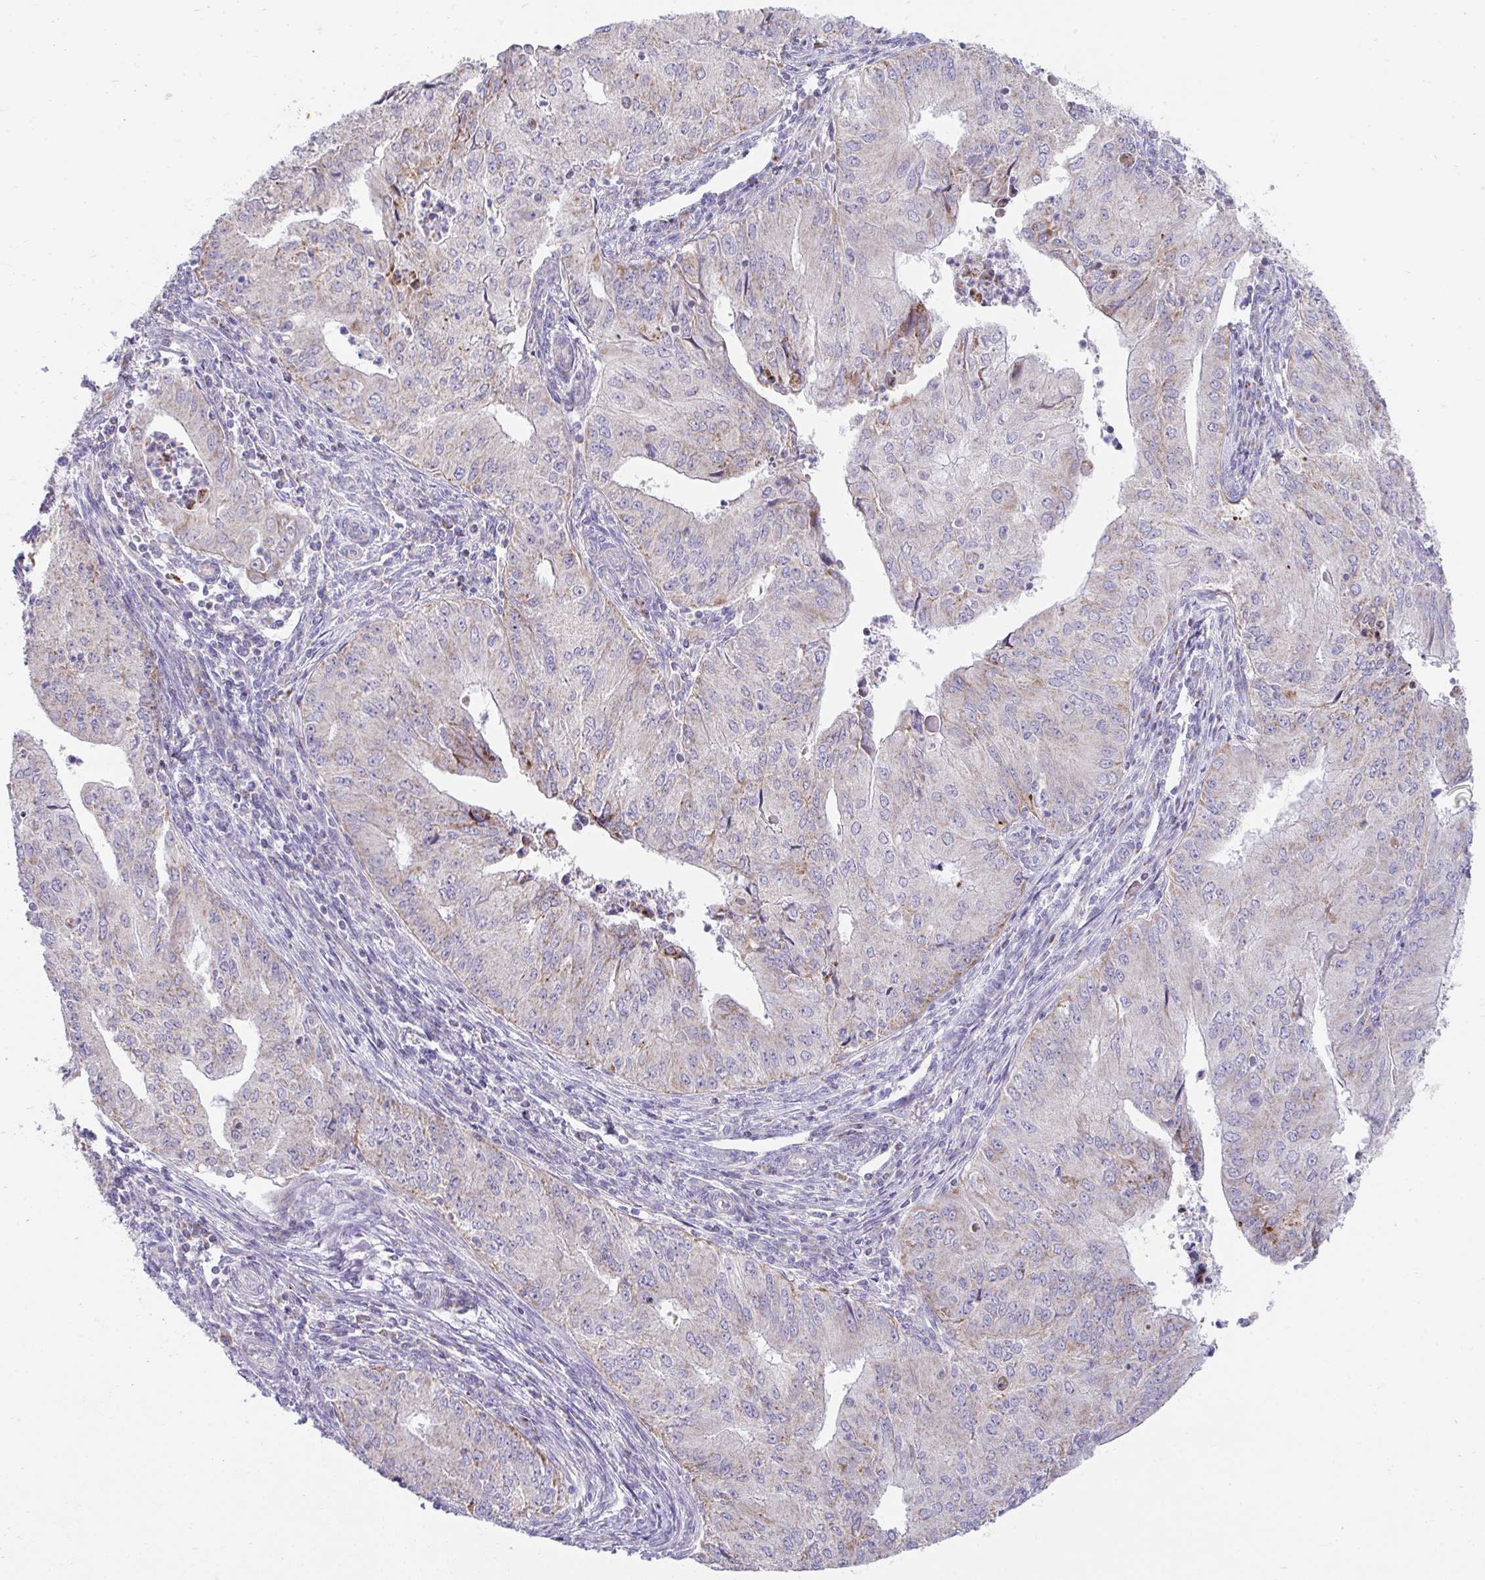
{"staining": {"intensity": "weak", "quantity": "<25%", "location": "cytoplasmic/membranous"}, "tissue": "endometrial cancer", "cell_type": "Tumor cells", "image_type": "cancer", "snomed": [{"axis": "morphology", "description": "Adenocarcinoma, NOS"}, {"axis": "topography", "description": "Endometrium"}], "caption": "Immunohistochemistry micrograph of neoplastic tissue: adenocarcinoma (endometrial) stained with DAB exhibits no significant protein staining in tumor cells. (DAB (3,3'-diaminobenzidine) IHC visualized using brightfield microscopy, high magnification).", "gene": "PRRG3", "patient": {"sex": "female", "age": 50}}